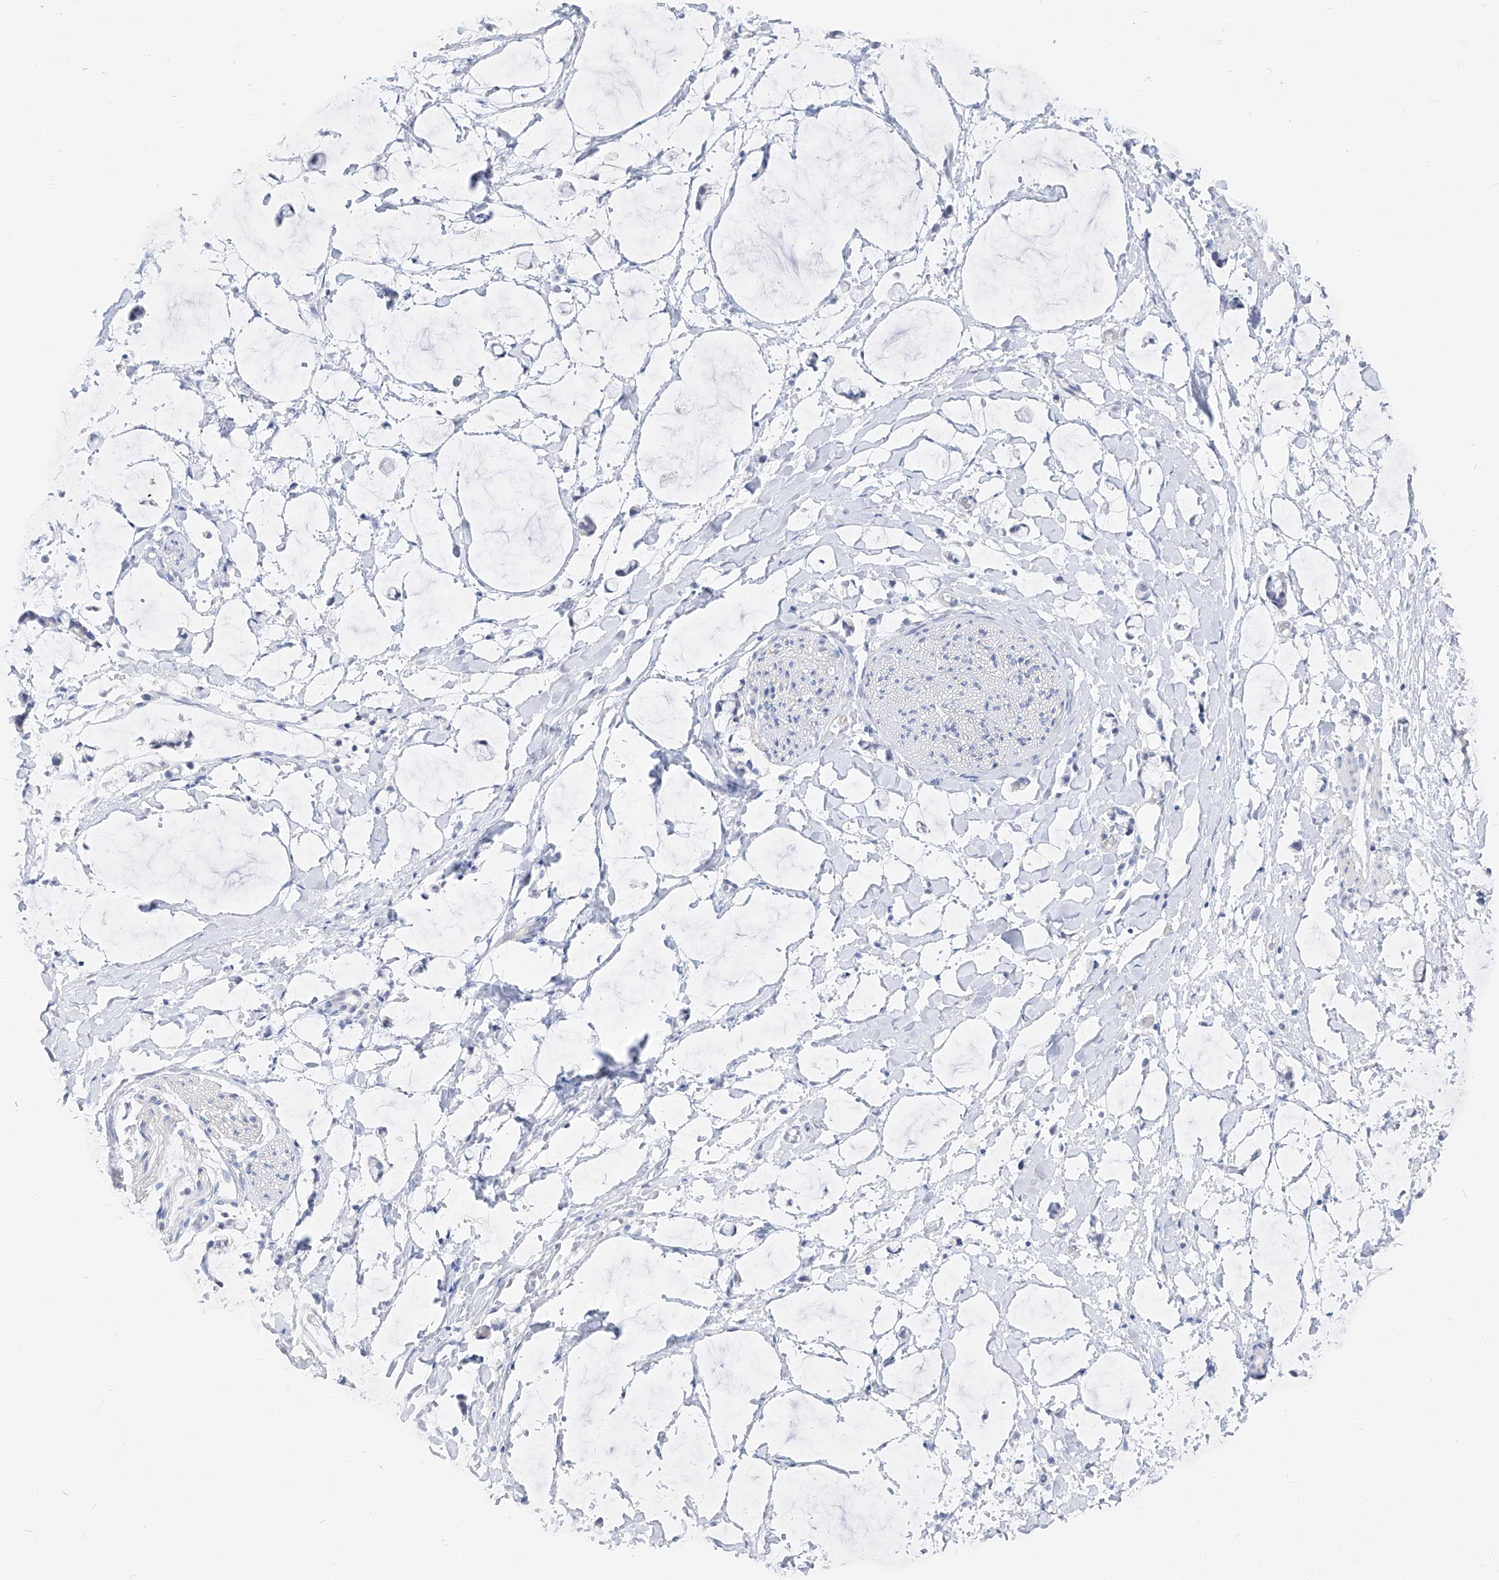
{"staining": {"intensity": "negative", "quantity": "none", "location": "none"}, "tissue": "adipose tissue", "cell_type": "Adipocytes", "image_type": "normal", "snomed": [{"axis": "morphology", "description": "Normal tissue, NOS"}, {"axis": "morphology", "description": "Adenocarcinoma, NOS"}, {"axis": "topography", "description": "Colon"}, {"axis": "topography", "description": "Peripheral nerve tissue"}], "caption": "IHC image of unremarkable adipose tissue: human adipose tissue stained with DAB (3,3'-diaminobenzidine) demonstrates no significant protein expression in adipocytes.", "gene": "UFL1", "patient": {"sex": "male", "age": 14}}